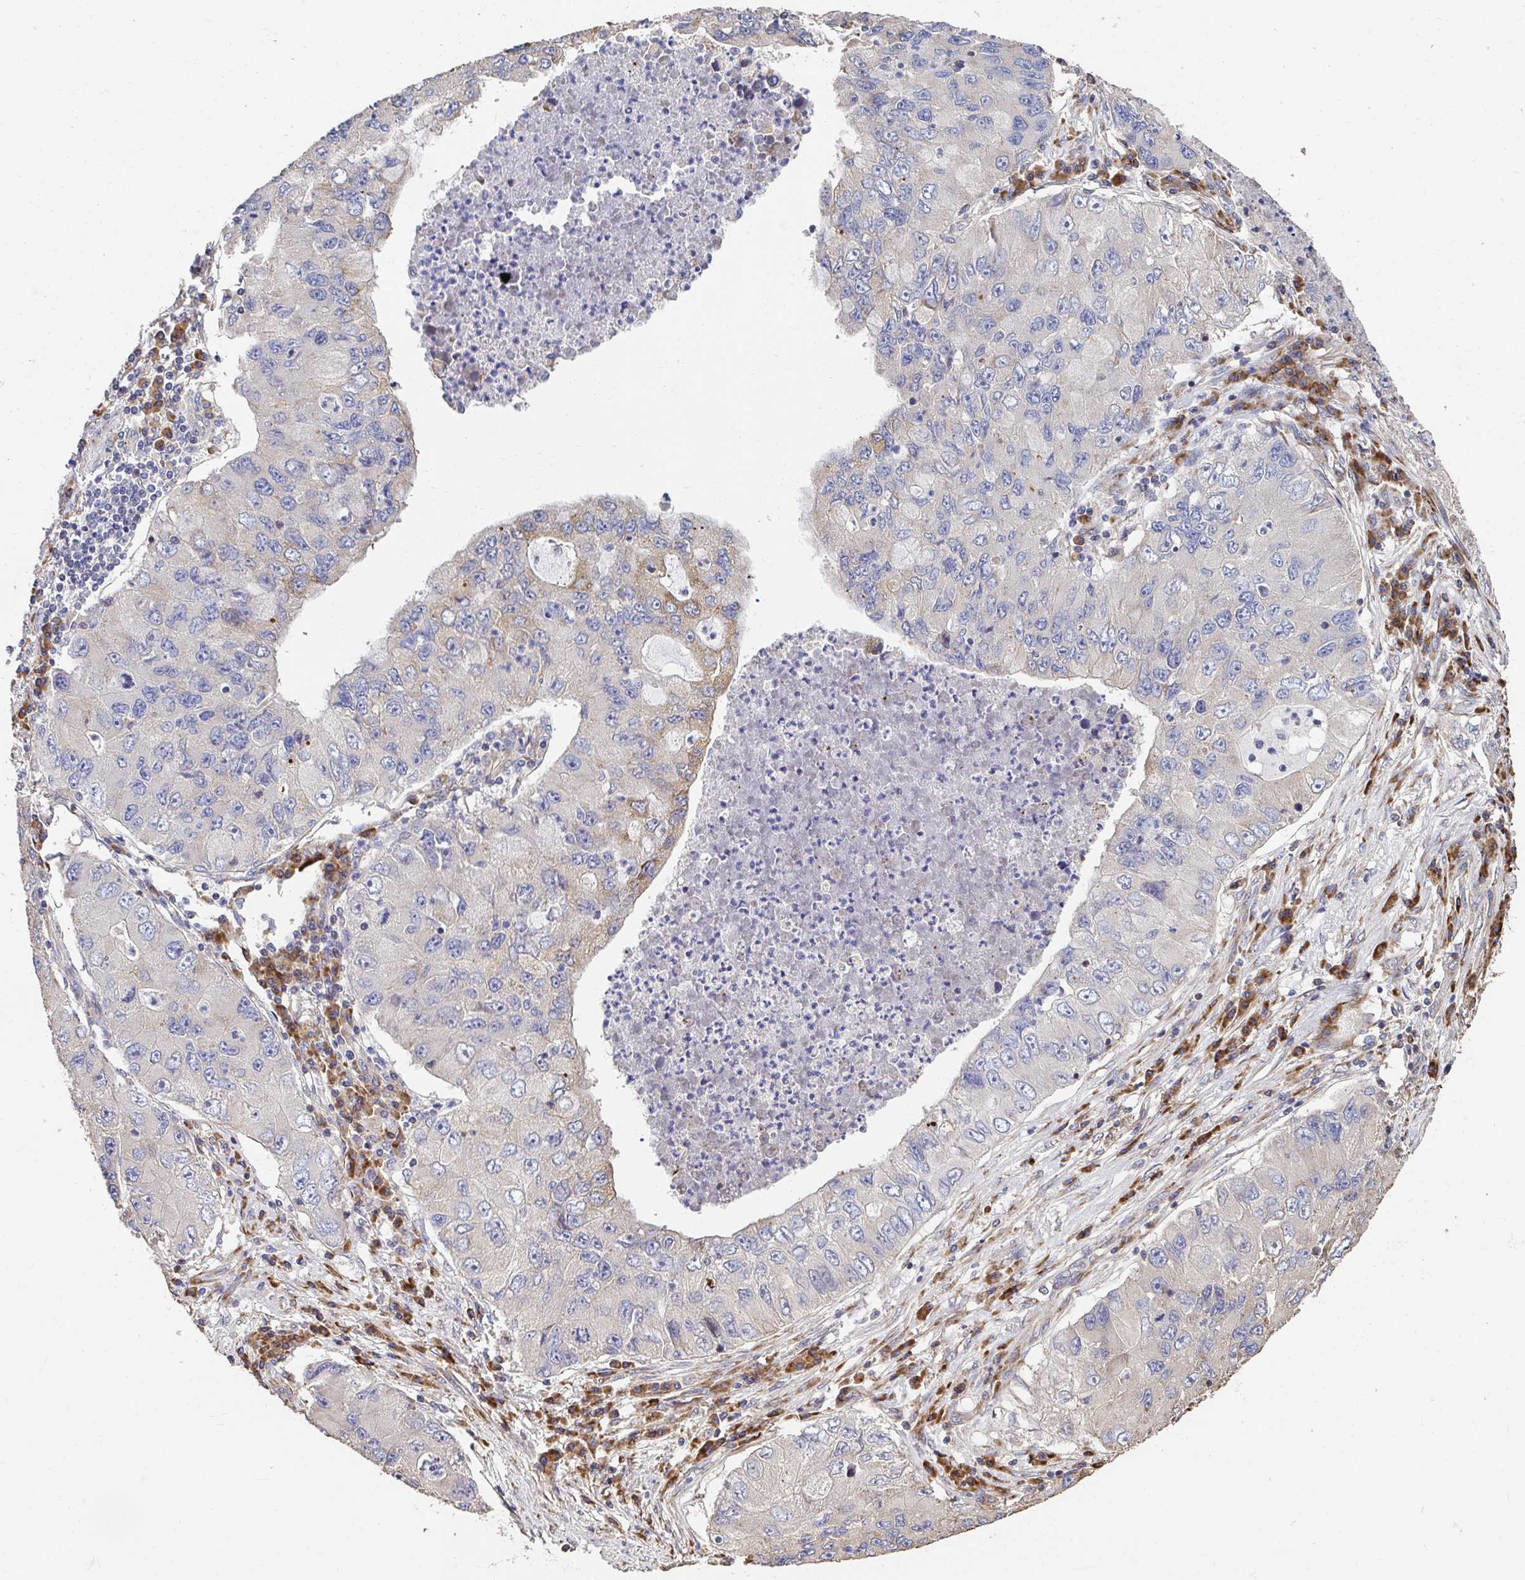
{"staining": {"intensity": "negative", "quantity": "none", "location": "none"}, "tissue": "lung cancer", "cell_type": "Tumor cells", "image_type": "cancer", "snomed": [{"axis": "morphology", "description": "Adenocarcinoma, NOS"}, {"axis": "morphology", "description": "Adenocarcinoma, metastatic, NOS"}, {"axis": "topography", "description": "Lymph node"}, {"axis": "topography", "description": "Lung"}], "caption": "IHC micrograph of lung adenocarcinoma stained for a protein (brown), which displays no expression in tumor cells.", "gene": "APBB1", "patient": {"sex": "female", "age": 54}}